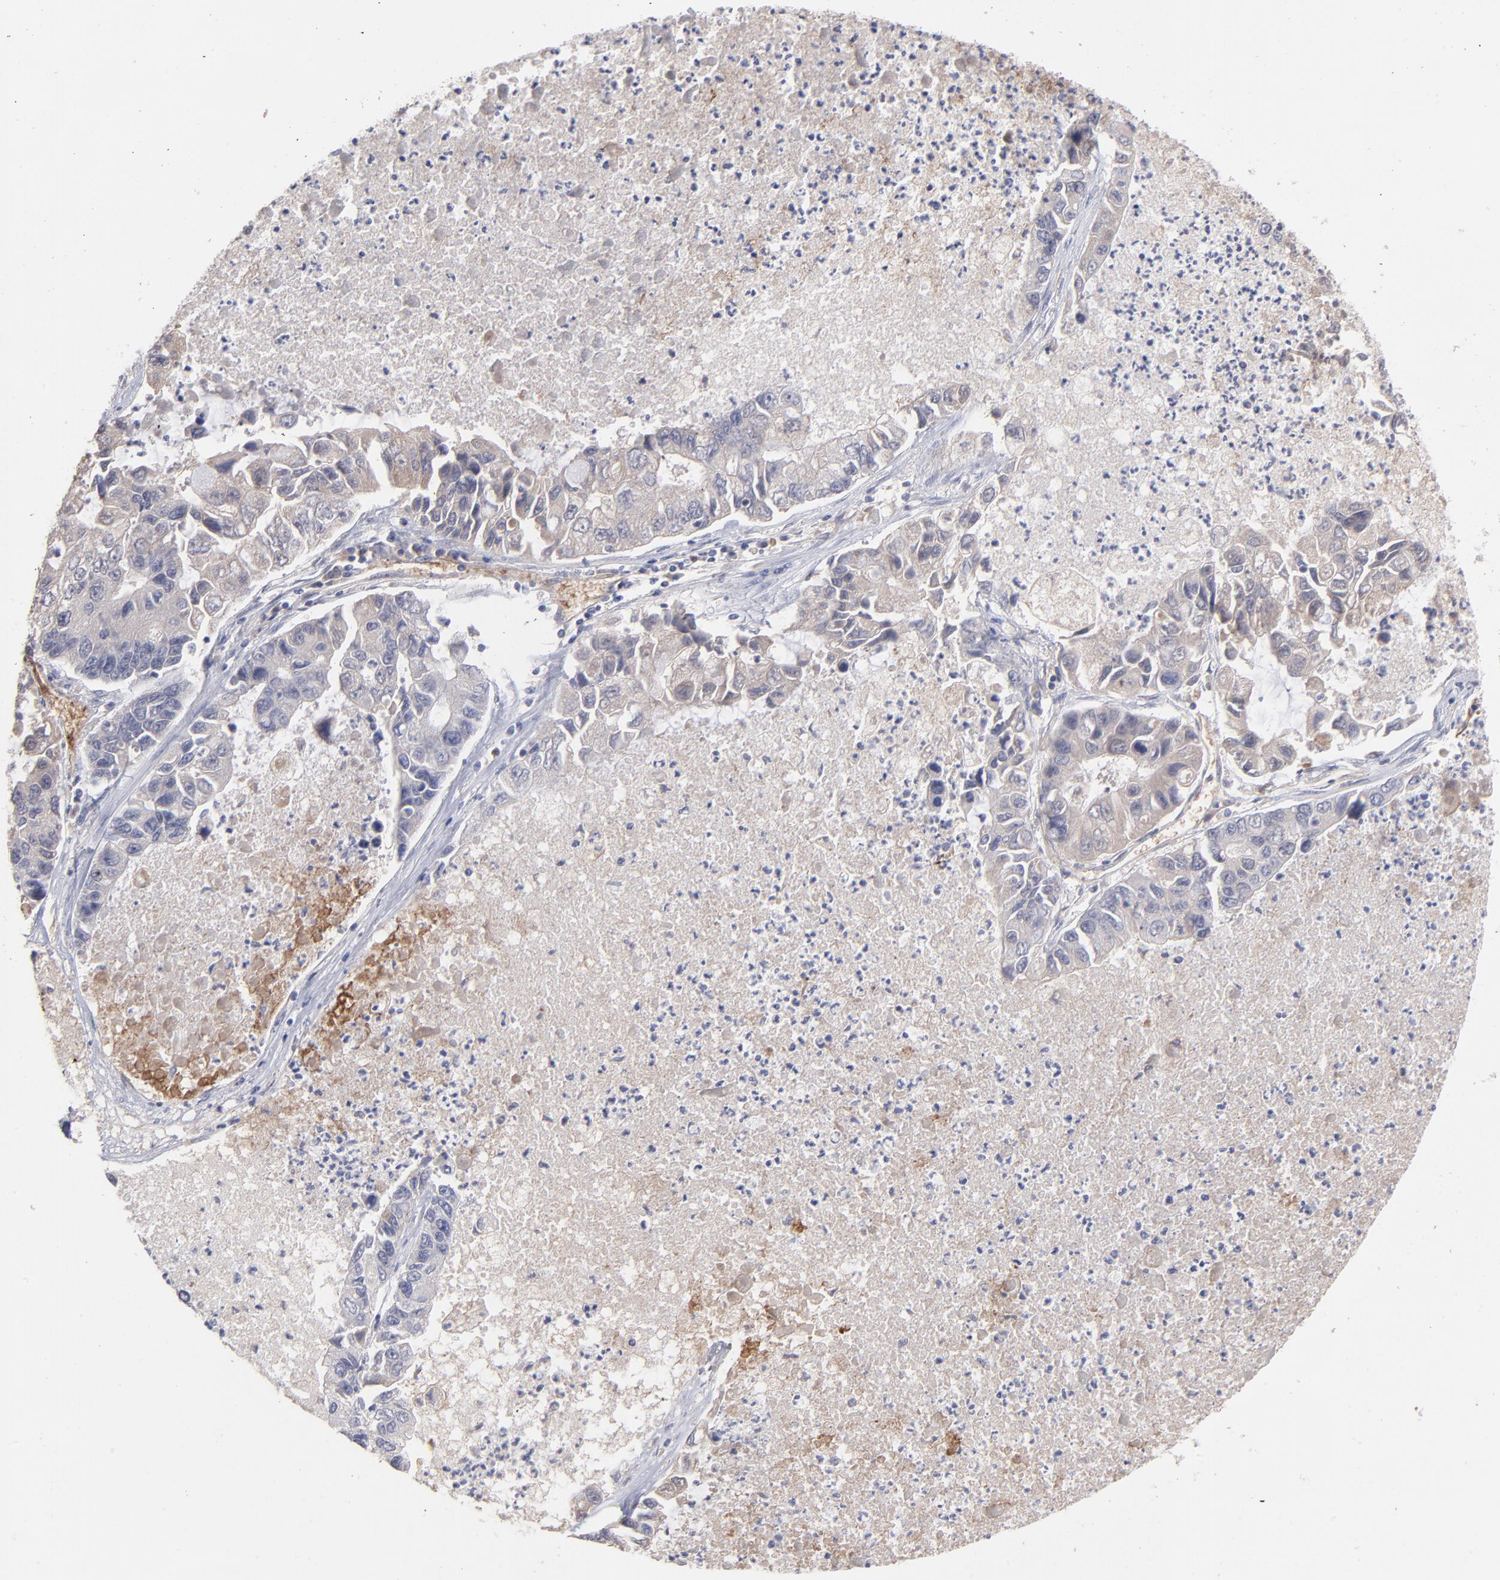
{"staining": {"intensity": "negative", "quantity": "none", "location": "none"}, "tissue": "lung cancer", "cell_type": "Tumor cells", "image_type": "cancer", "snomed": [{"axis": "morphology", "description": "Adenocarcinoma, NOS"}, {"axis": "topography", "description": "Lung"}], "caption": "An image of lung cancer (adenocarcinoma) stained for a protein reveals no brown staining in tumor cells.", "gene": "F13B", "patient": {"sex": "female", "age": 51}}